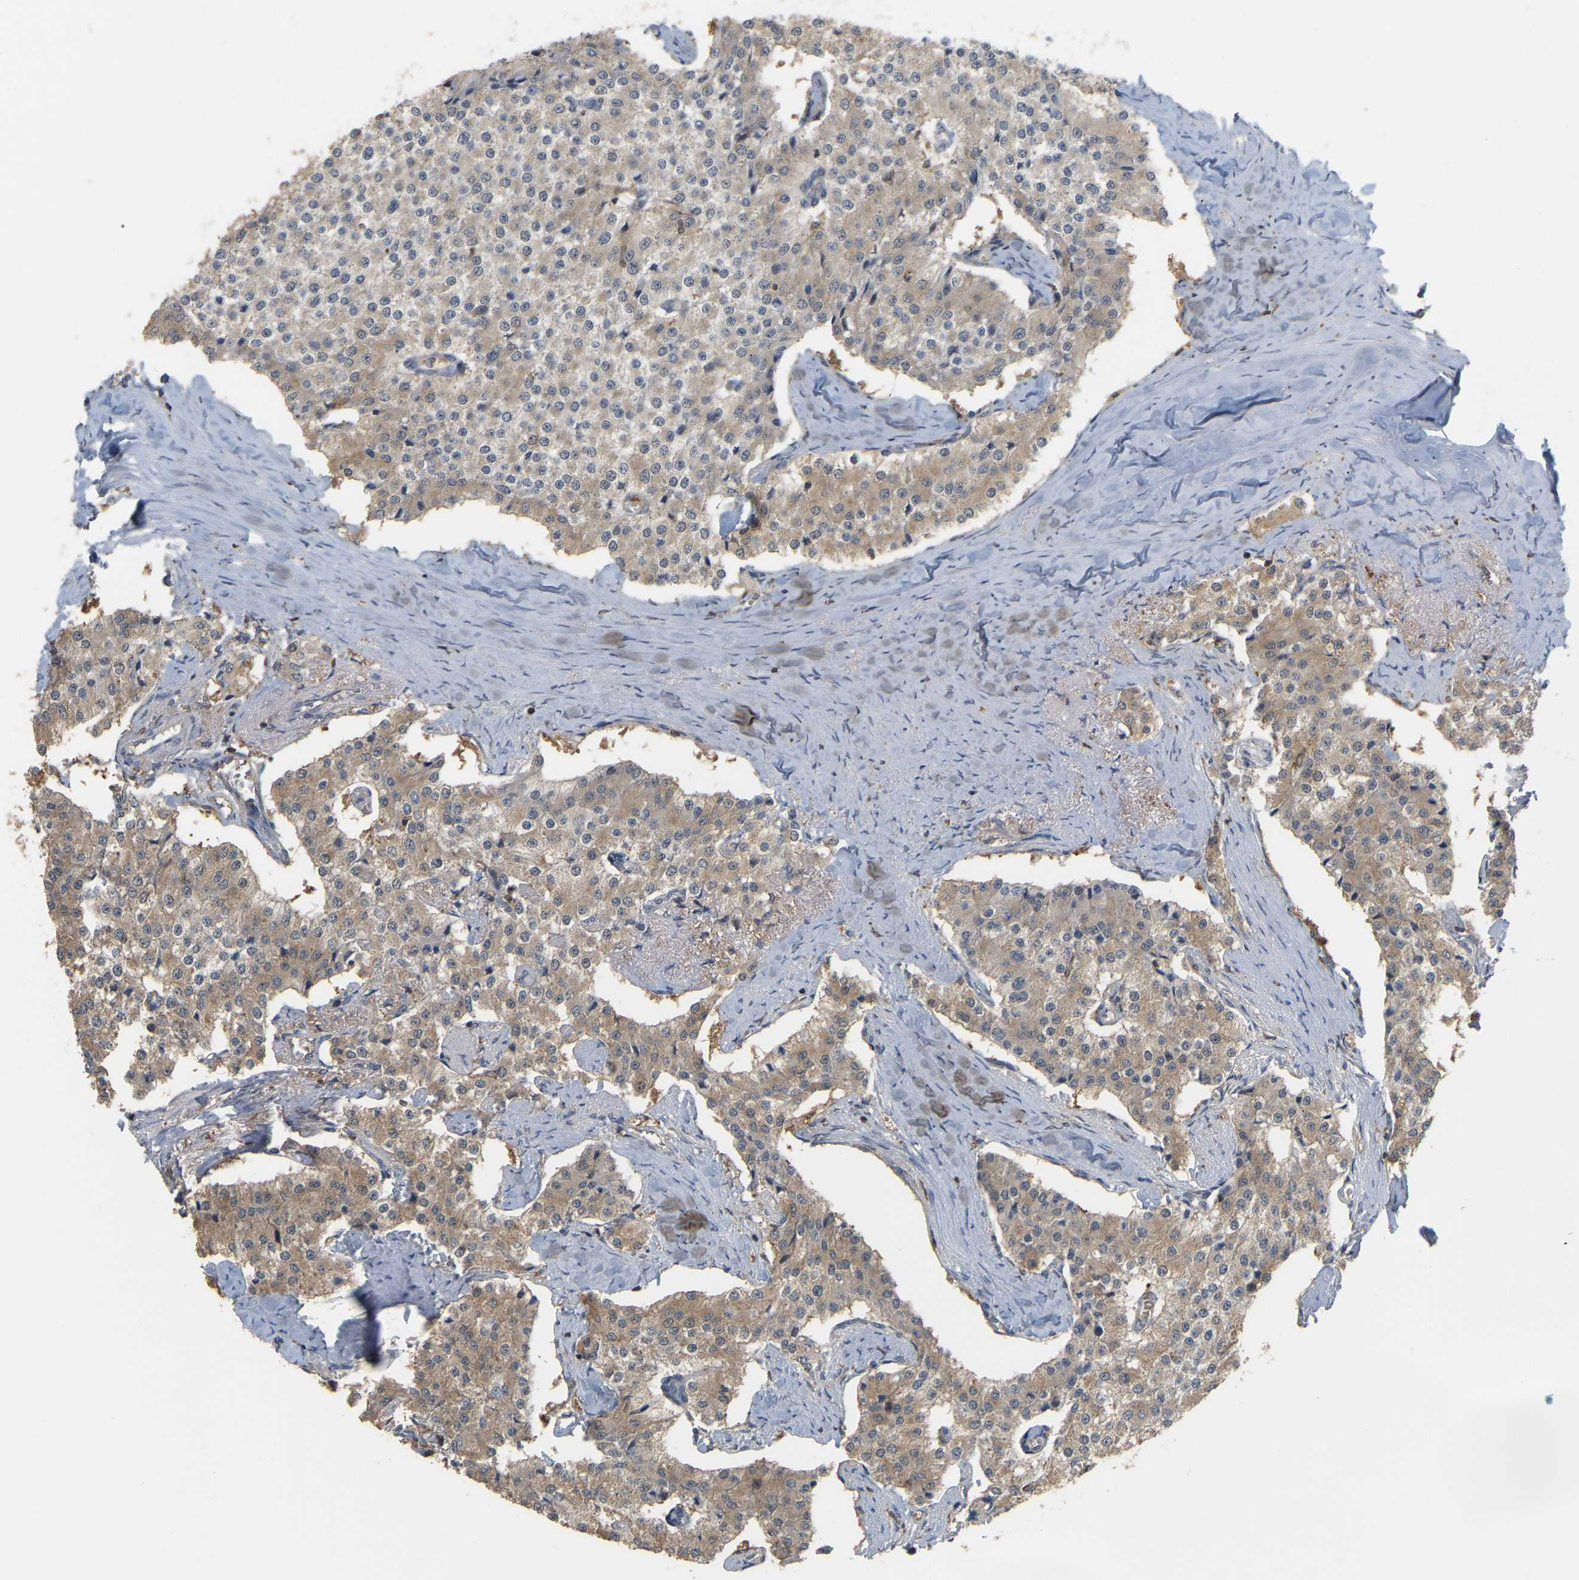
{"staining": {"intensity": "weak", "quantity": ">75%", "location": "cytoplasmic/membranous"}, "tissue": "carcinoid", "cell_type": "Tumor cells", "image_type": "cancer", "snomed": [{"axis": "morphology", "description": "Carcinoid, malignant, NOS"}, {"axis": "topography", "description": "Colon"}], "caption": "This histopathology image shows carcinoid (malignant) stained with immunohistochemistry (IHC) to label a protein in brown. The cytoplasmic/membranous of tumor cells show weak positivity for the protein. Nuclei are counter-stained blue.", "gene": "MTPN", "patient": {"sex": "female", "age": 52}}